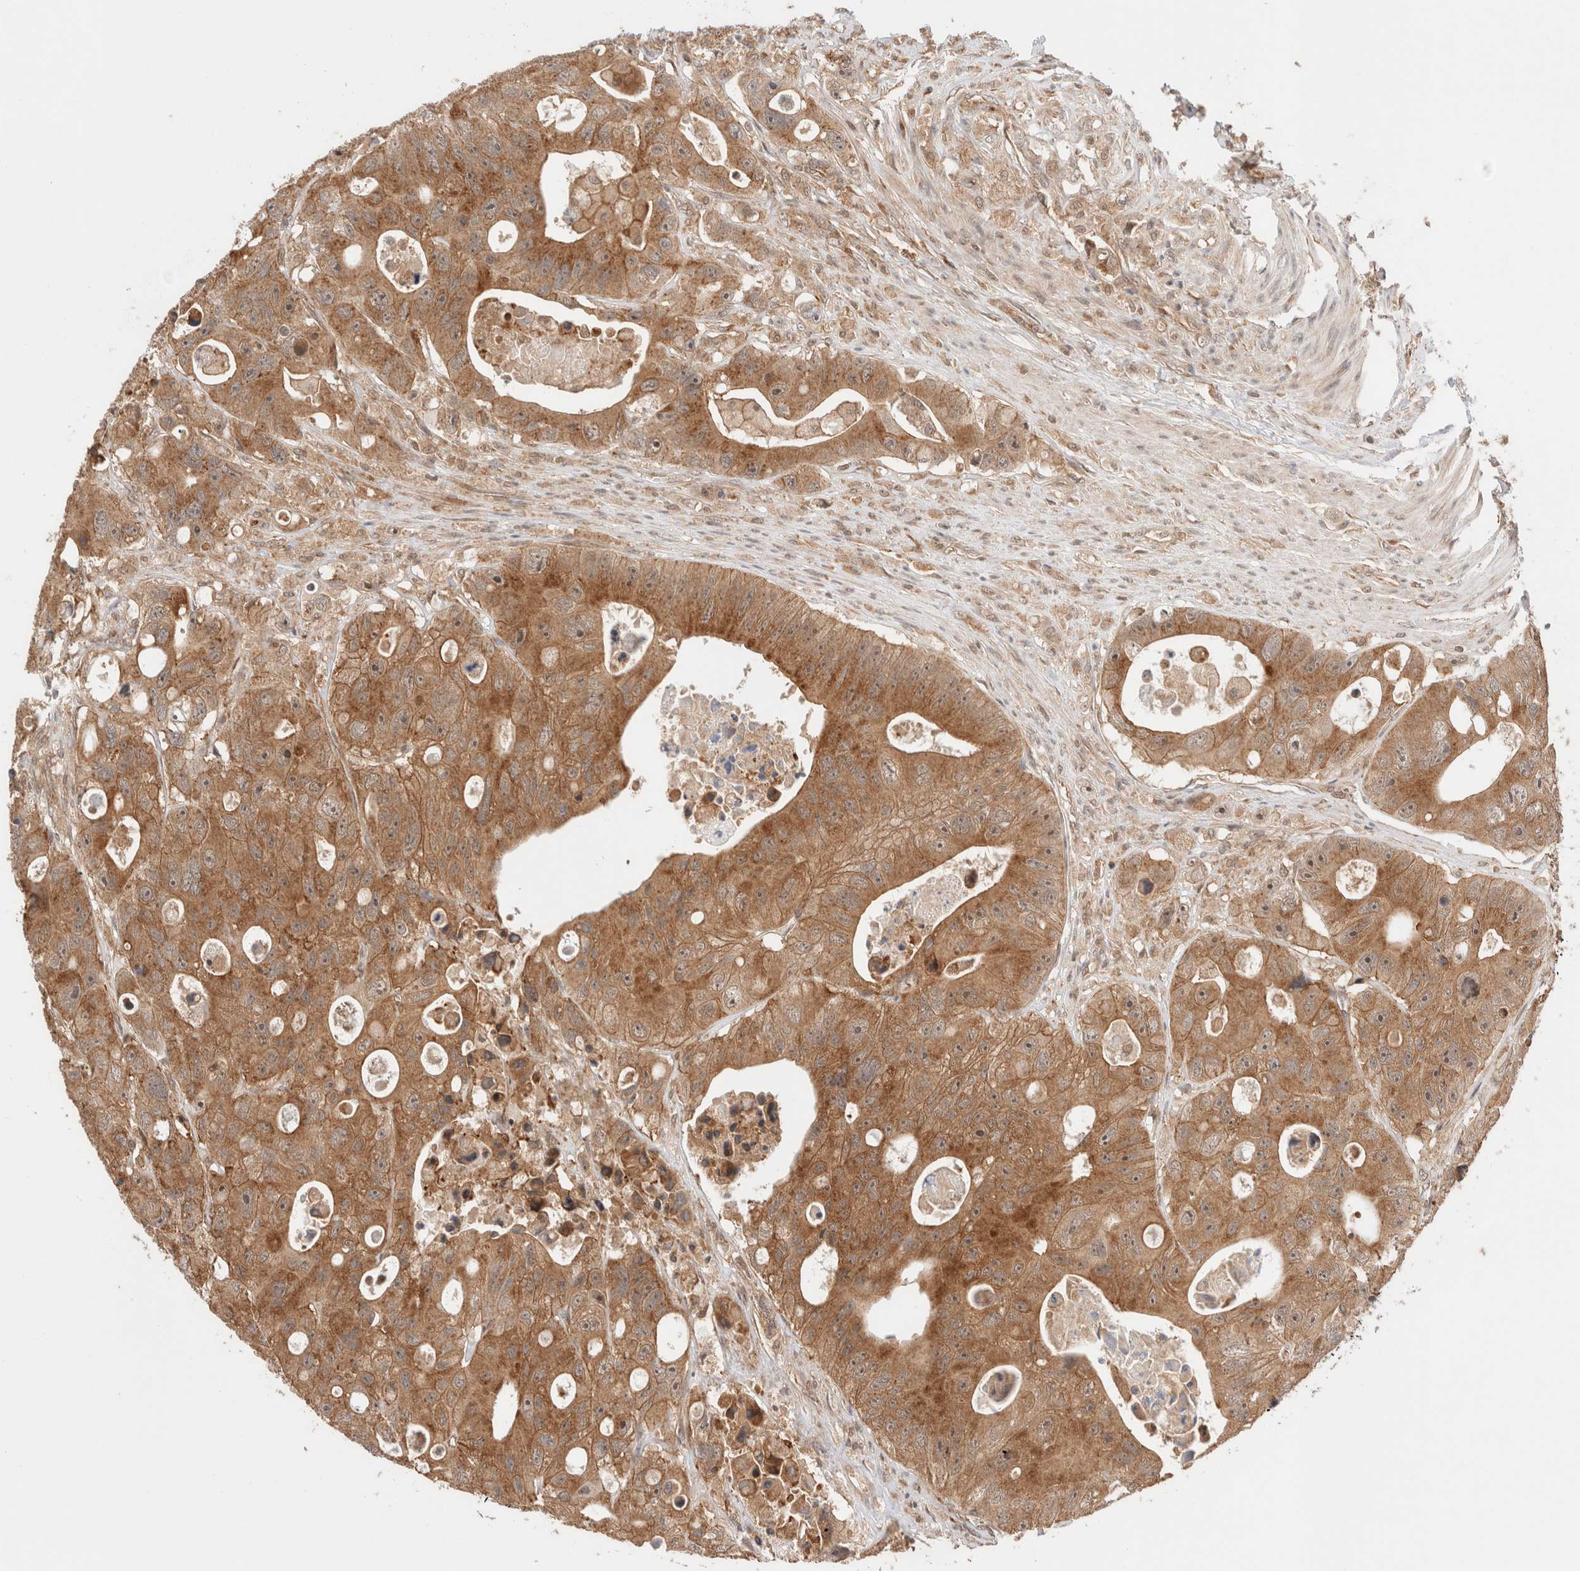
{"staining": {"intensity": "moderate", "quantity": ">75%", "location": "cytoplasmic/membranous"}, "tissue": "colorectal cancer", "cell_type": "Tumor cells", "image_type": "cancer", "snomed": [{"axis": "morphology", "description": "Adenocarcinoma, NOS"}, {"axis": "topography", "description": "Colon"}], "caption": "Immunohistochemical staining of human adenocarcinoma (colorectal) displays medium levels of moderate cytoplasmic/membranous positivity in about >75% of tumor cells.", "gene": "SIKE1", "patient": {"sex": "female", "age": 46}}